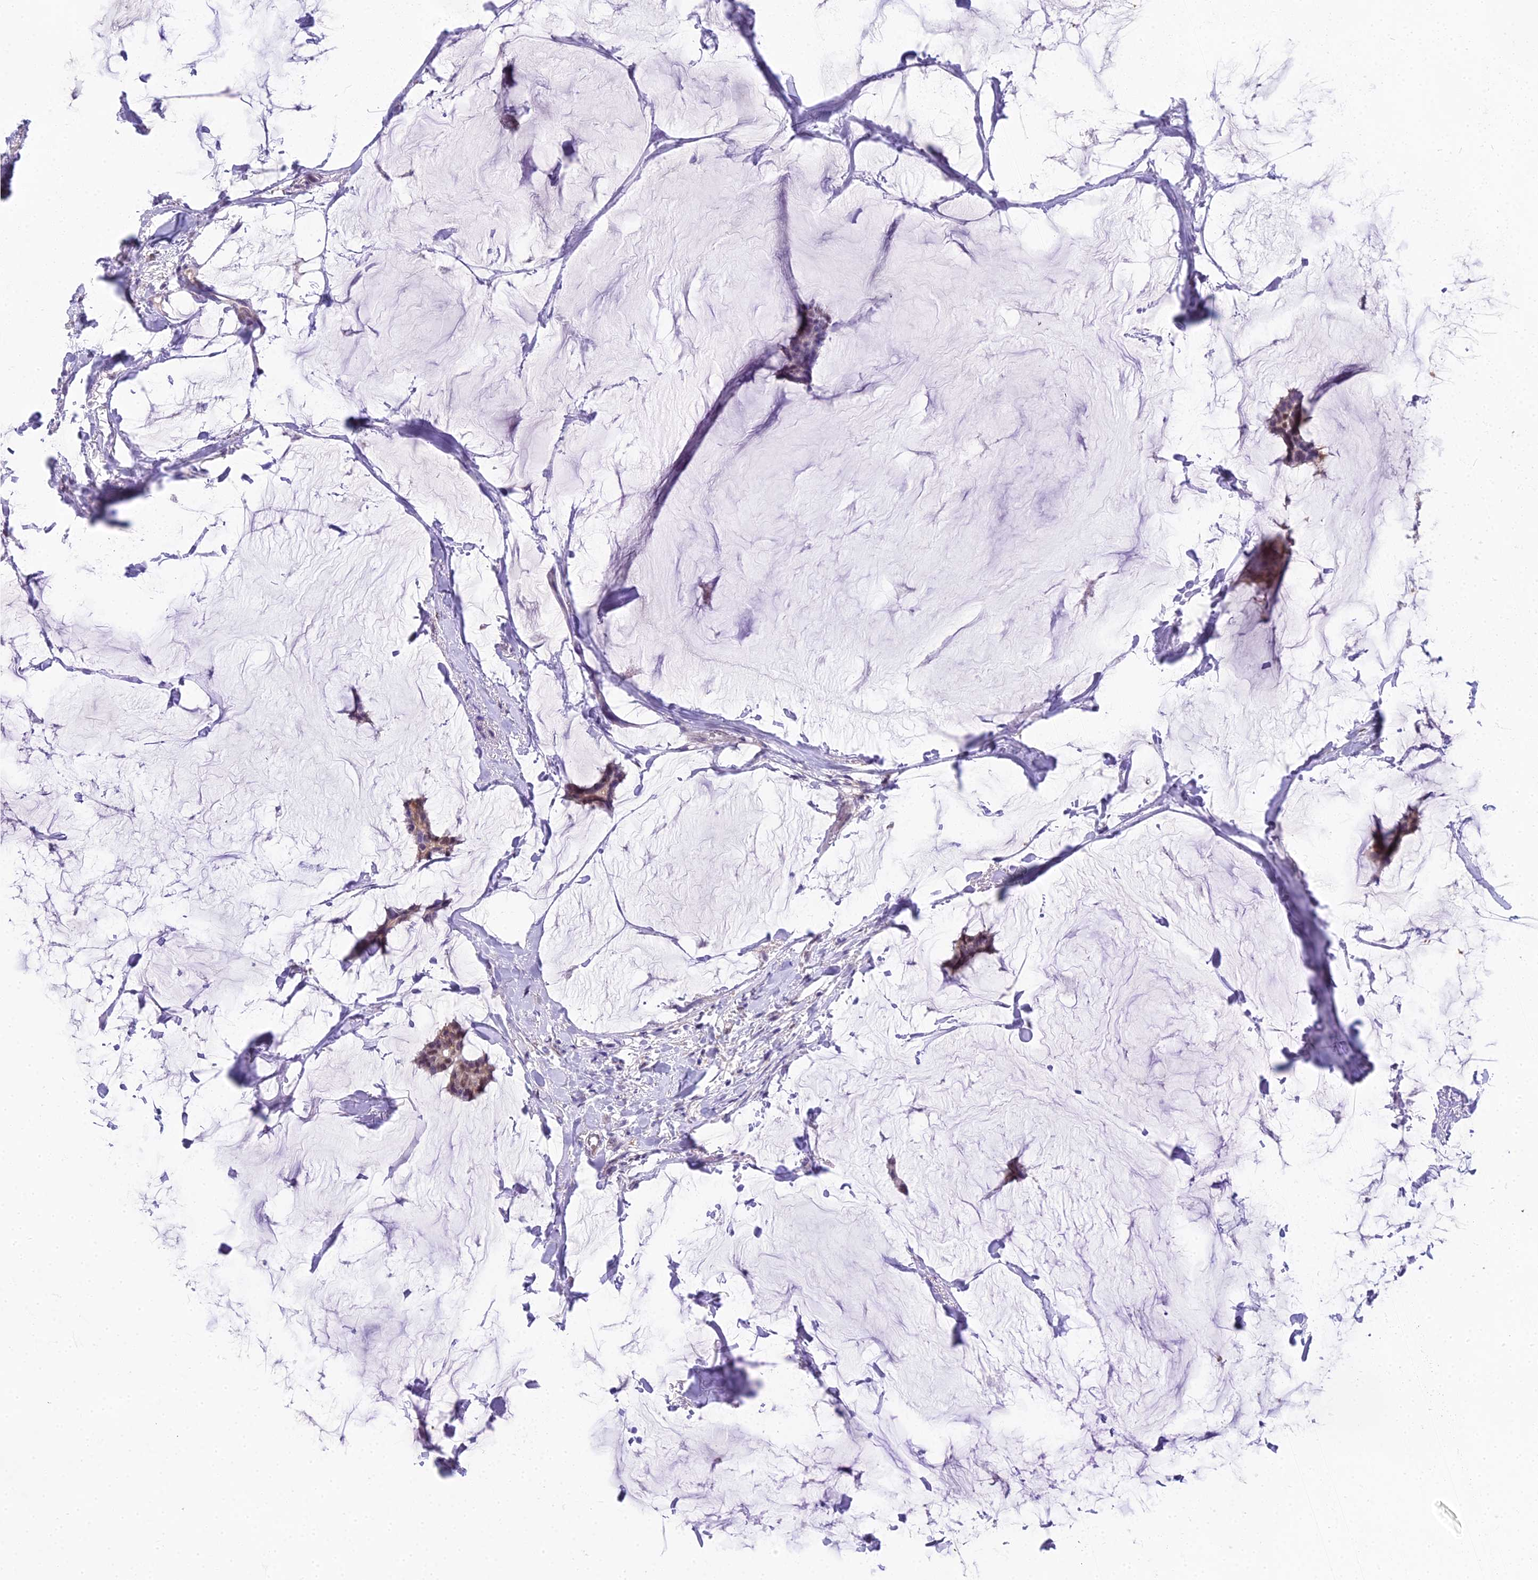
{"staining": {"intensity": "weak", "quantity": "25%-75%", "location": "nuclear"}, "tissue": "breast cancer", "cell_type": "Tumor cells", "image_type": "cancer", "snomed": [{"axis": "morphology", "description": "Duct carcinoma"}, {"axis": "topography", "description": "Breast"}], "caption": "Breast cancer was stained to show a protein in brown. There is low levels of weak nuclear expression in about 25%-75% of tumor cells. (Stains: DAB (3,3'-diaminobenzidine) in brown, nuclei in blue, Microscopy: brightfield microscopy at high magnification).", "gene": "MAT2A", "patient": {"sex": "female", "age": 93}}